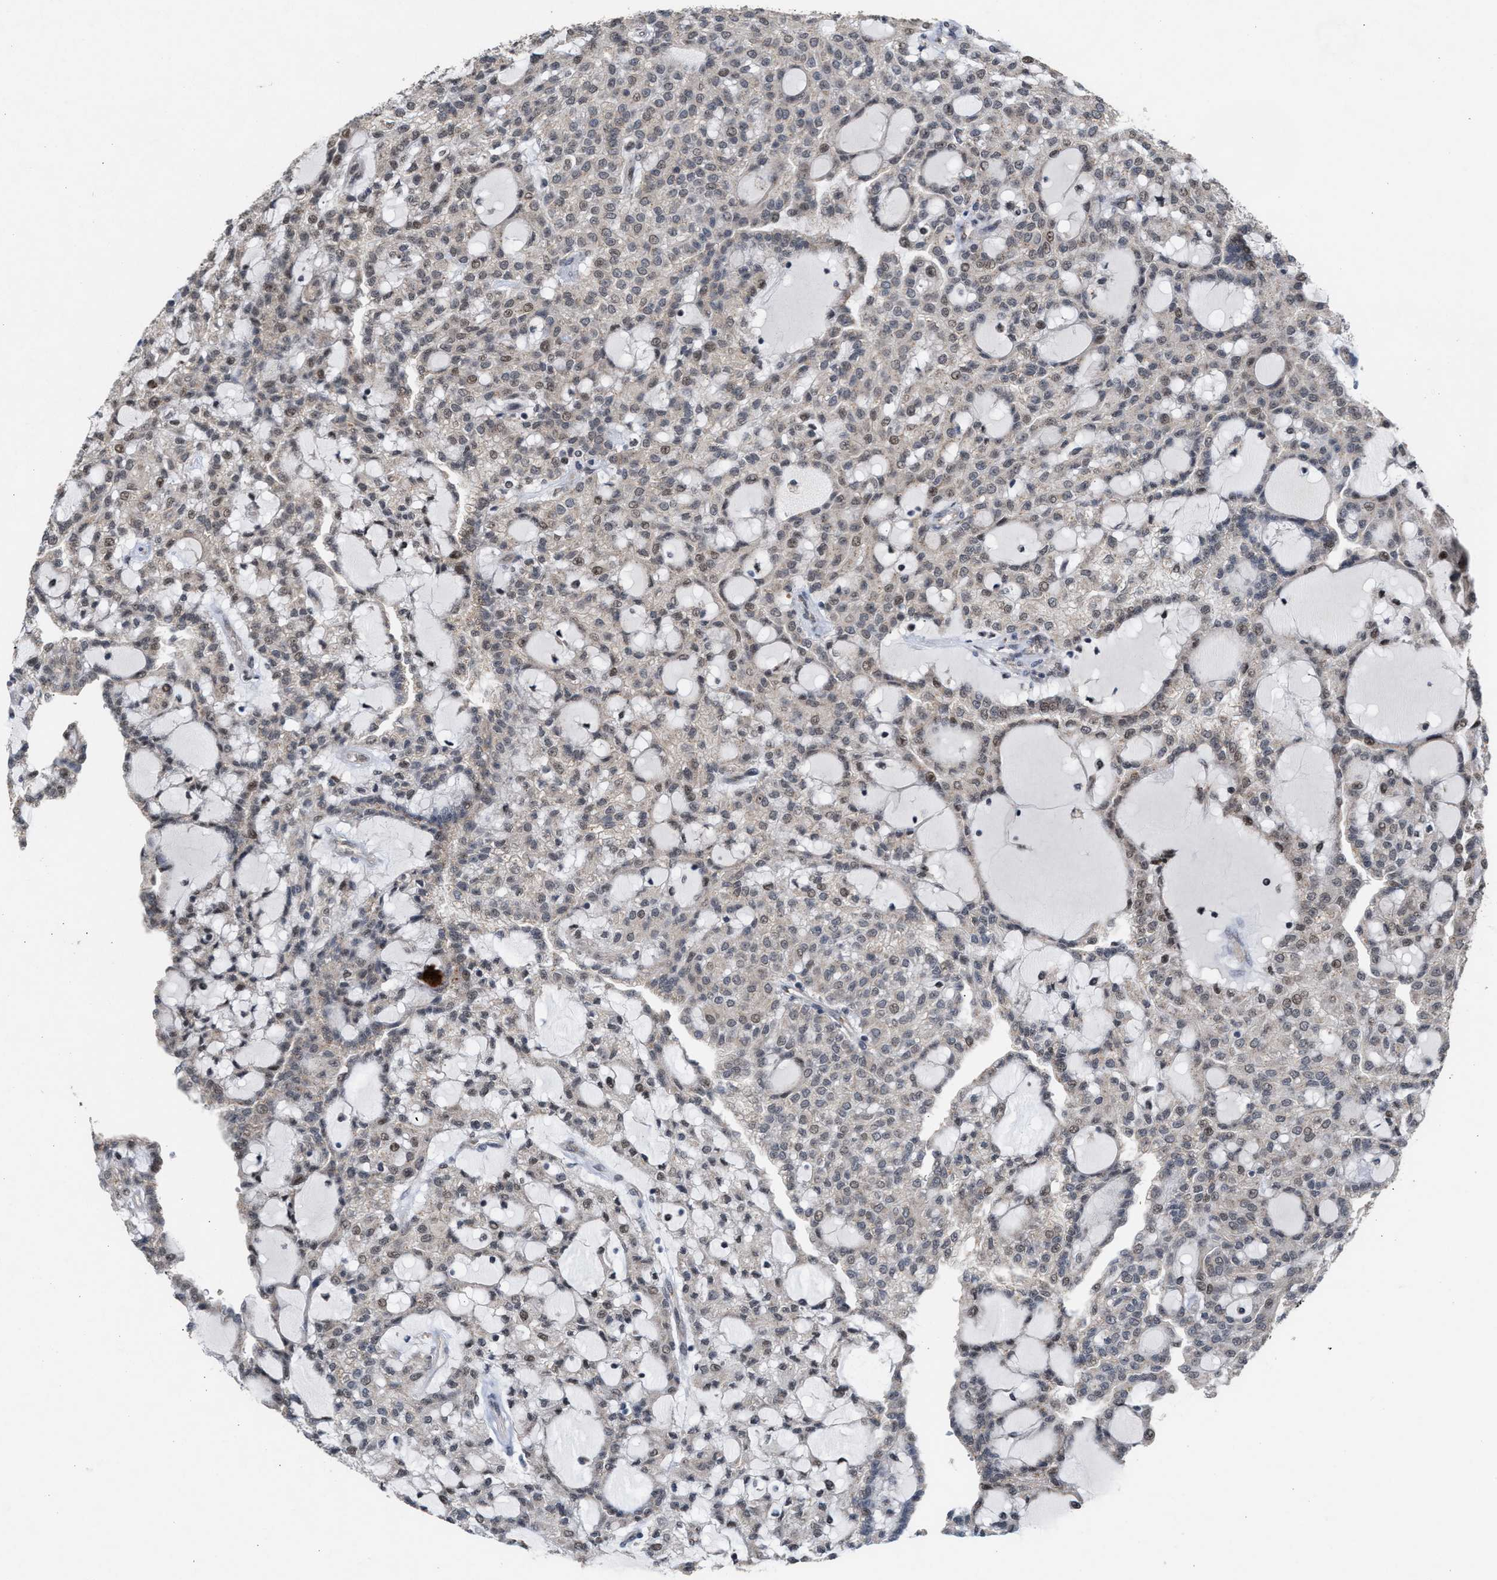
{"staining": {"intensity": "weak", "quantity": "25%-75%", "location": "nuclear"}, "tissue": "renal cancer", "cell_type": "Tumor cells", "image_type": "cancer", "snomed": [{"axis": "morphology", "description": "Adenocarcinoma, NOS"}, {"axis": "topography", "description": "Kidney"}], "caption": "Renal cancer stained for a protein shows weak nuclear positivity in tumor cells.", "gene": "MKNK2", "patient": {"sex": "male", "age": 63}}